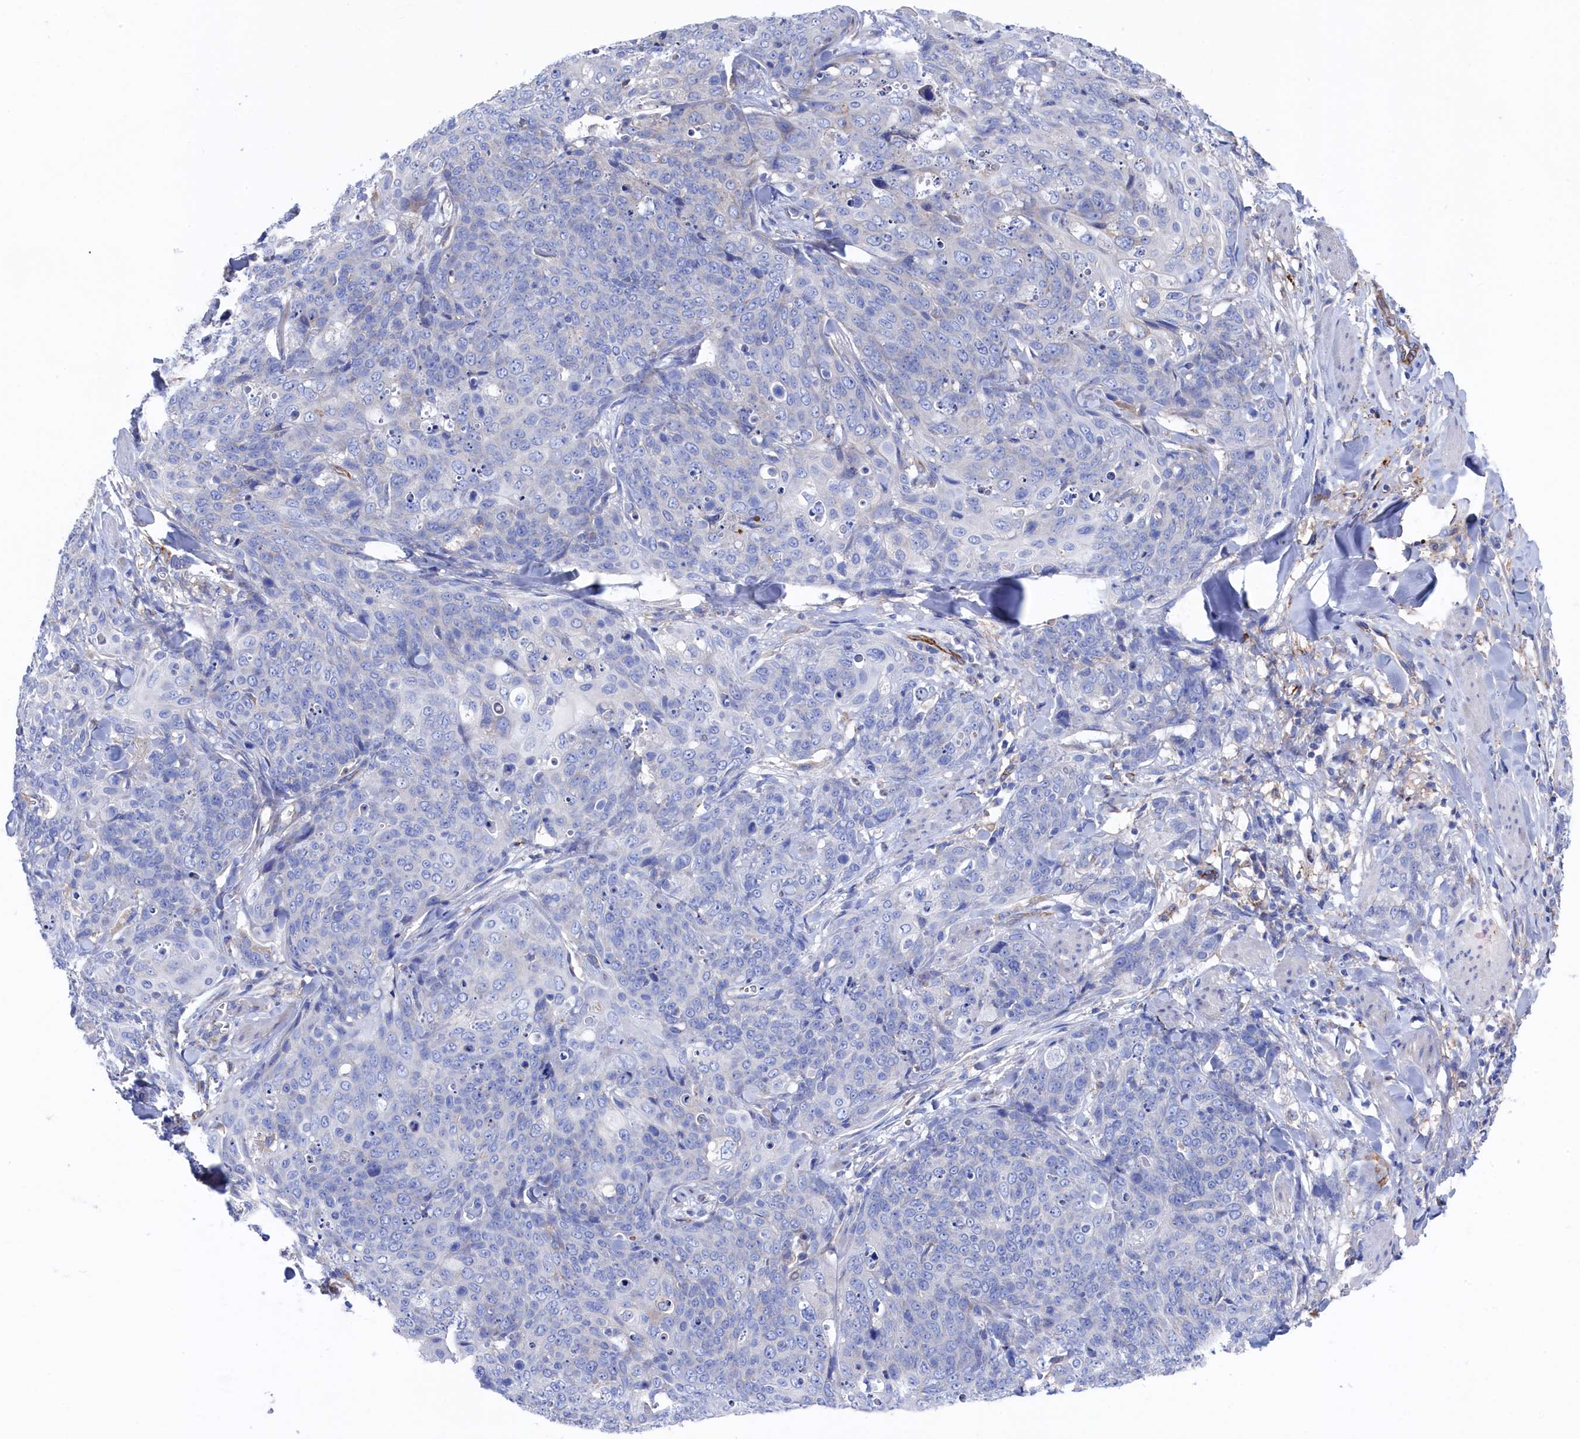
{"staining": {"intensity": "negative", "quantity": "none", "location": "none"}, "tissue": "skin cancer", "cell_type": "Tumor cells", "image_type": "cancer", "snomed": [{"axis": "morphology", "description": "Squamous cell carcinoma, NOS"}, {"axis": "topography", "description": "Skin"}, {"axis": "topography", "description": "Vulva"}], "caption": "Protein analysis of skin squamous cell carcinoma demonstrates no significant positivity in tumor cells. (Brightfield microscopy of DAB (3,3'-diaminobenzidine) immunohistochemistry (IHC) at high magnification).", "gene": "C12orf73", "patient": {"sex": "female", "age": 85}}